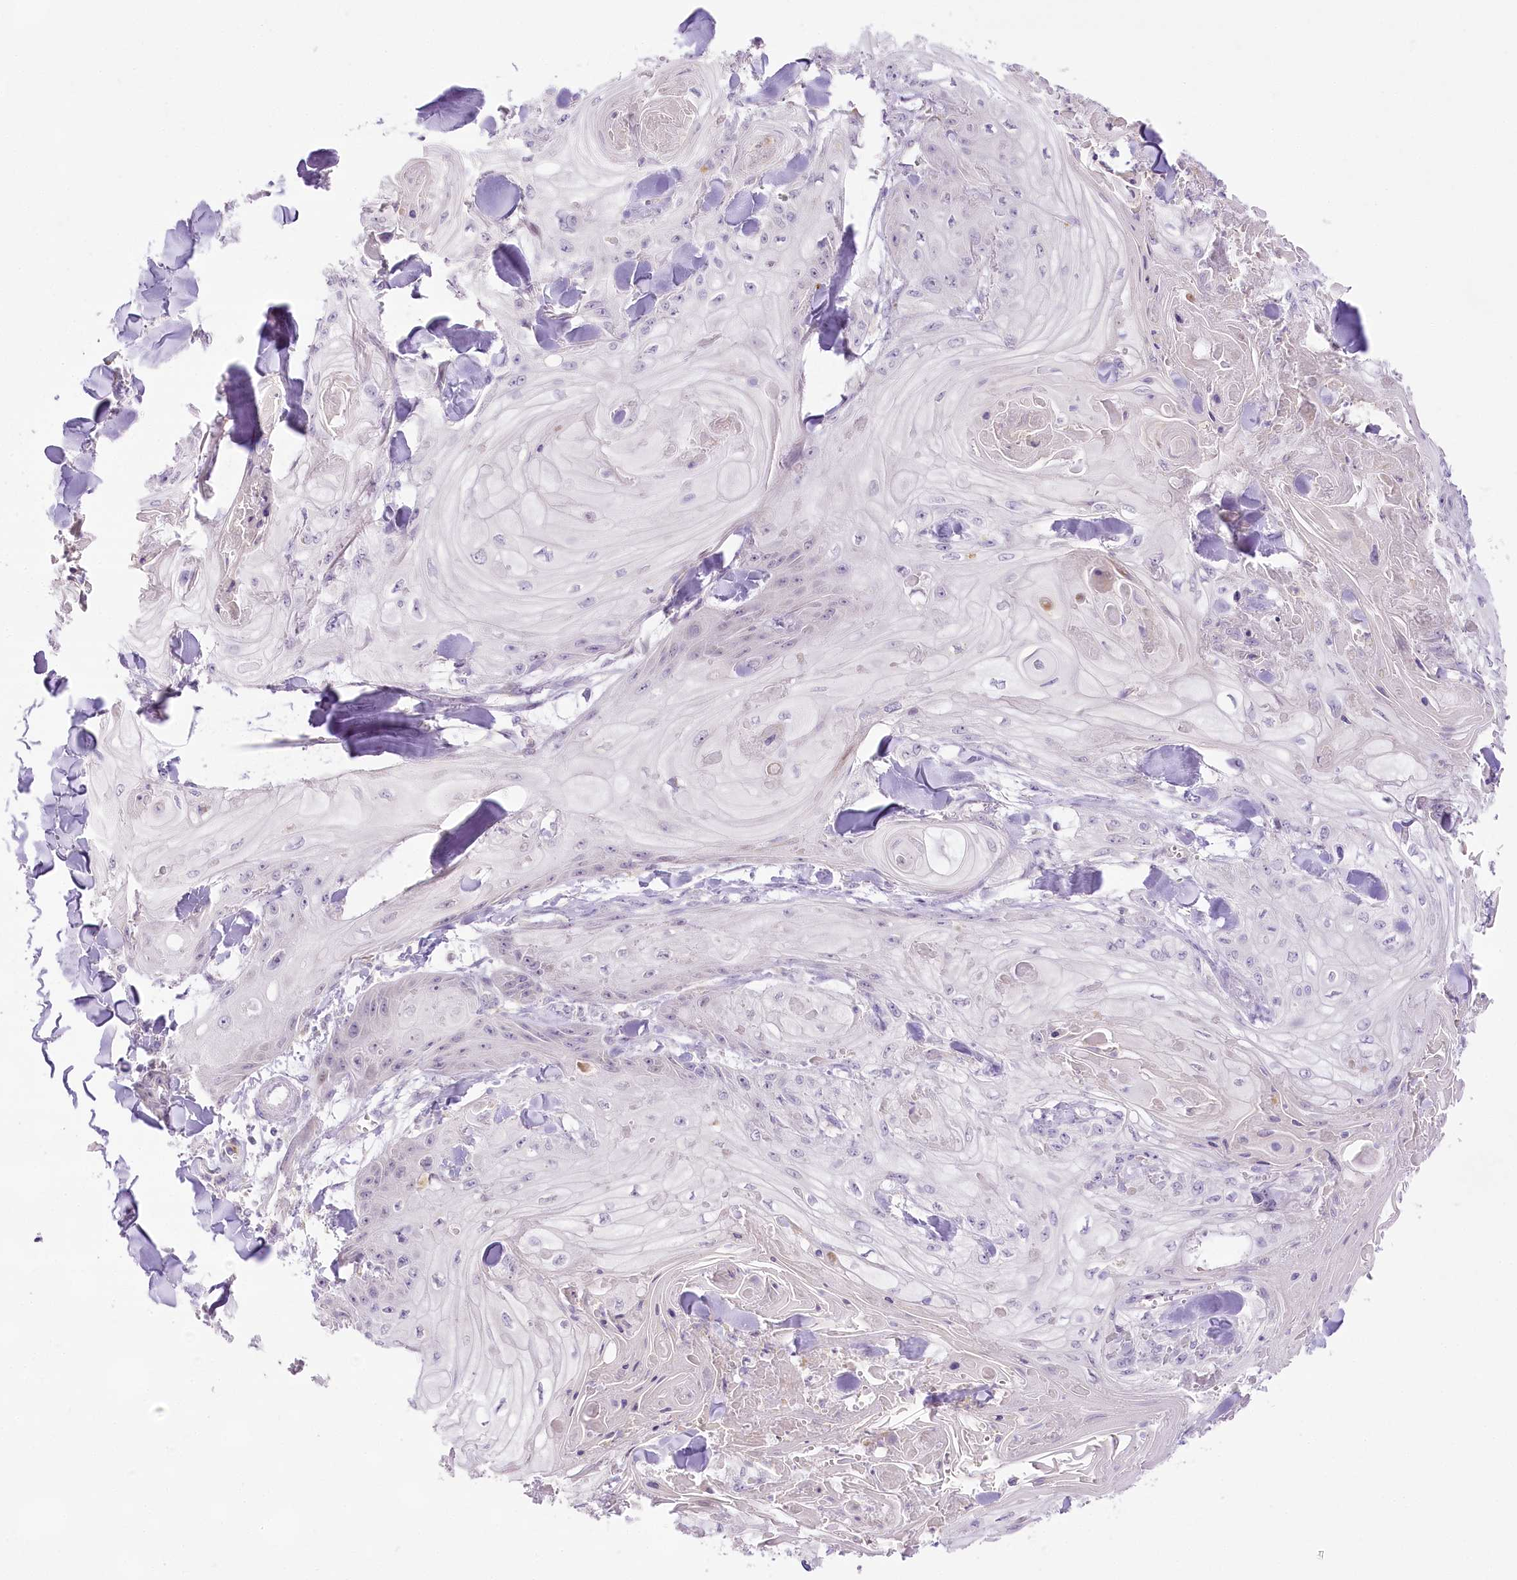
{"staining": {"intensity": "negative", "quantity": "none", "location": "none"}, "tissue": "skin cancer", "cell_type": "Tumor cells", "image_type": "cancer", "snomed": [{"axis": "morphology", "description": "Squamous cell carcinoma, NOS"}, {"axis": "topography", "description": "Skin"}], "caption": "A photomicrograph of skin squamous cell carcinoma stained for a protein exhibits no brown staining in tumor cells.", "gene": "CCDC30", "patient": {"sex": "male", "age": 74}}